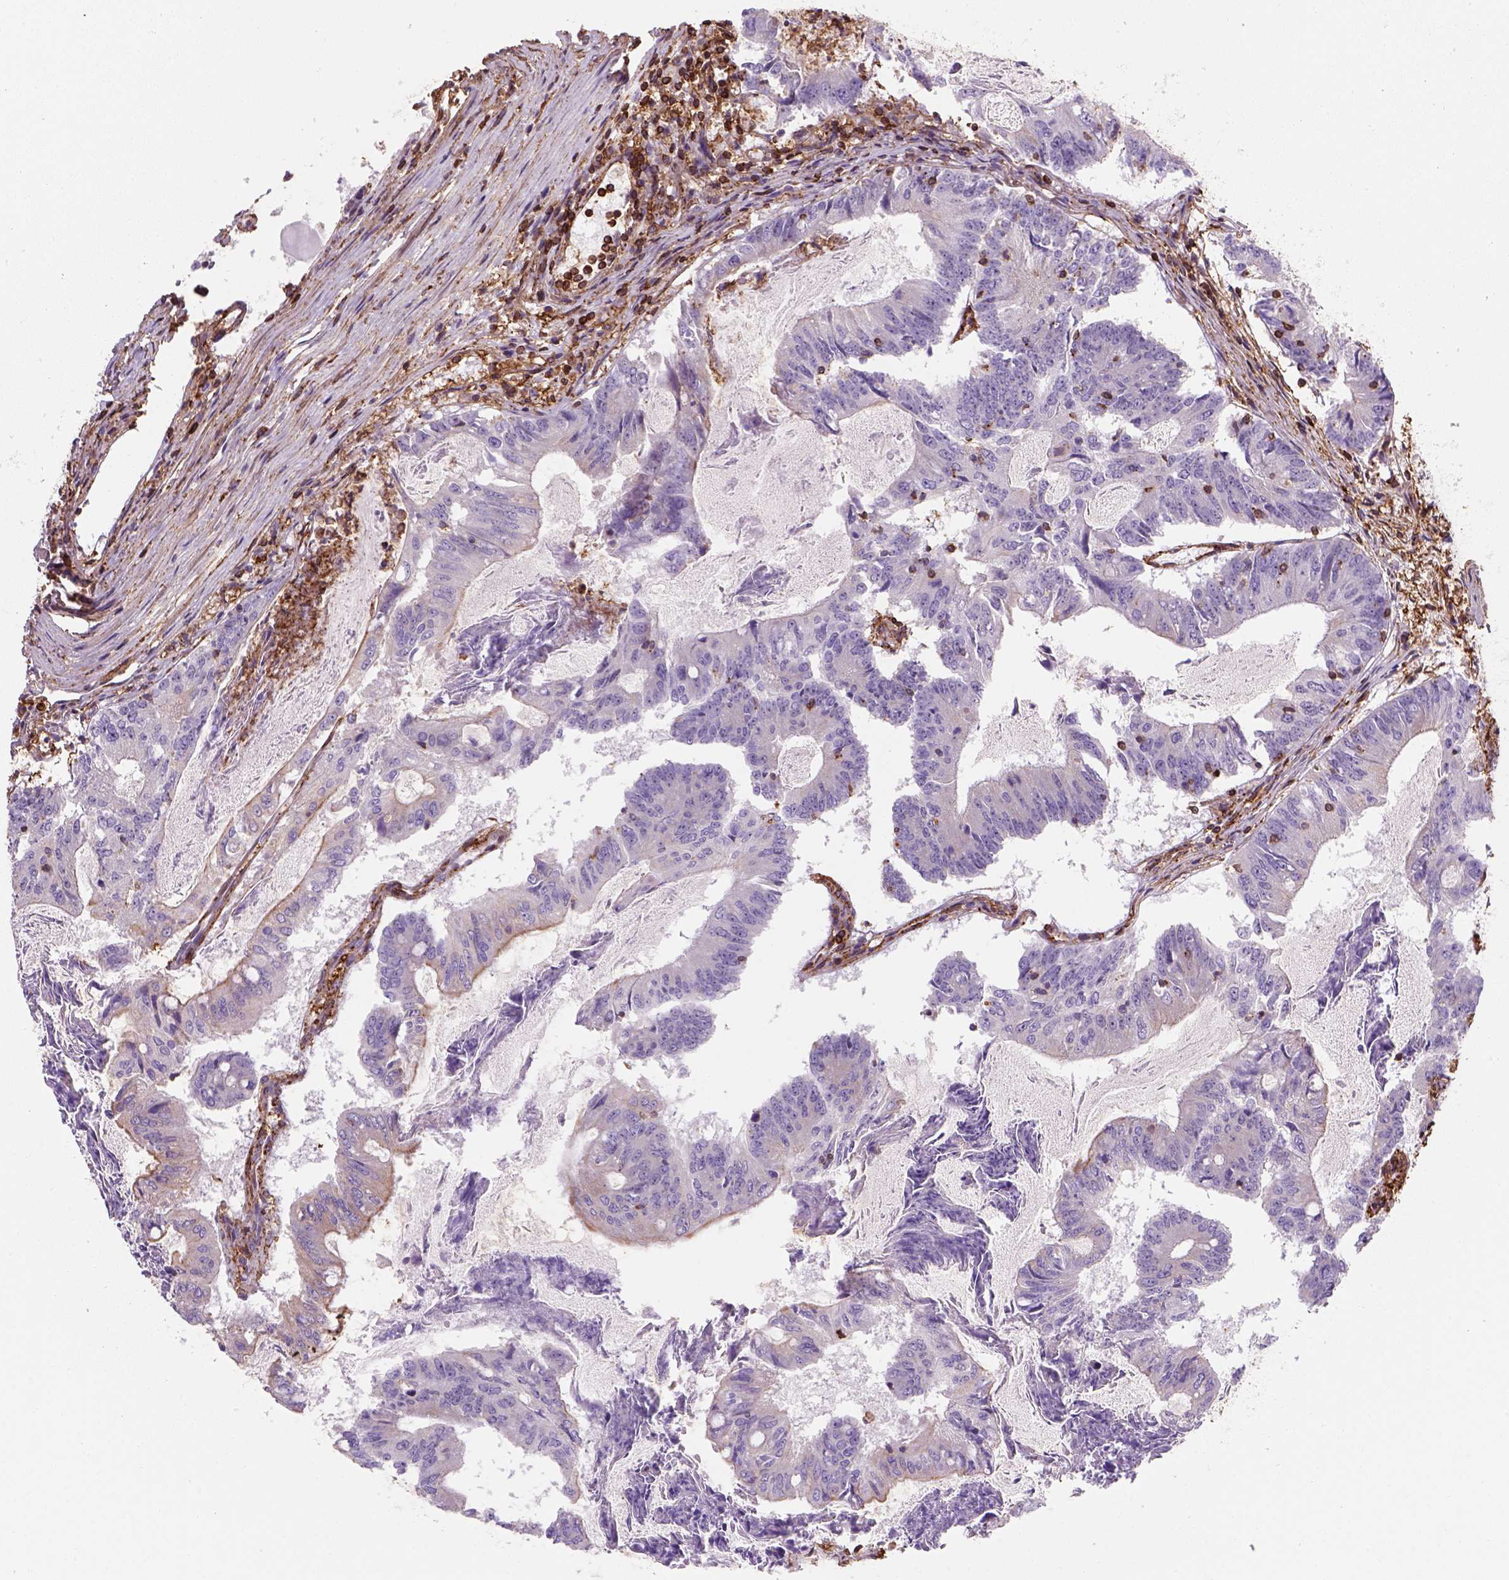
{"staining": {"intensity": "moderate", "quantity": "<25%", "location": "cytoplasmic/membranous"}, "tissue": "colorectal cancer", "cell_type": "Tumor cells", "image_type": "cancer", "snomed": [{"axis": "morphology", "description": "Adenocarcinoma, NOS"}, {"axis": "topography", "description": "Colon"}], "caption": "Colorectal cancer stained for a protein shows moderate cytoplasmic/membranous positivity in tumor cells.", "gene": "GPRC5D", "patient": {"sex": "female", "age": 70}}